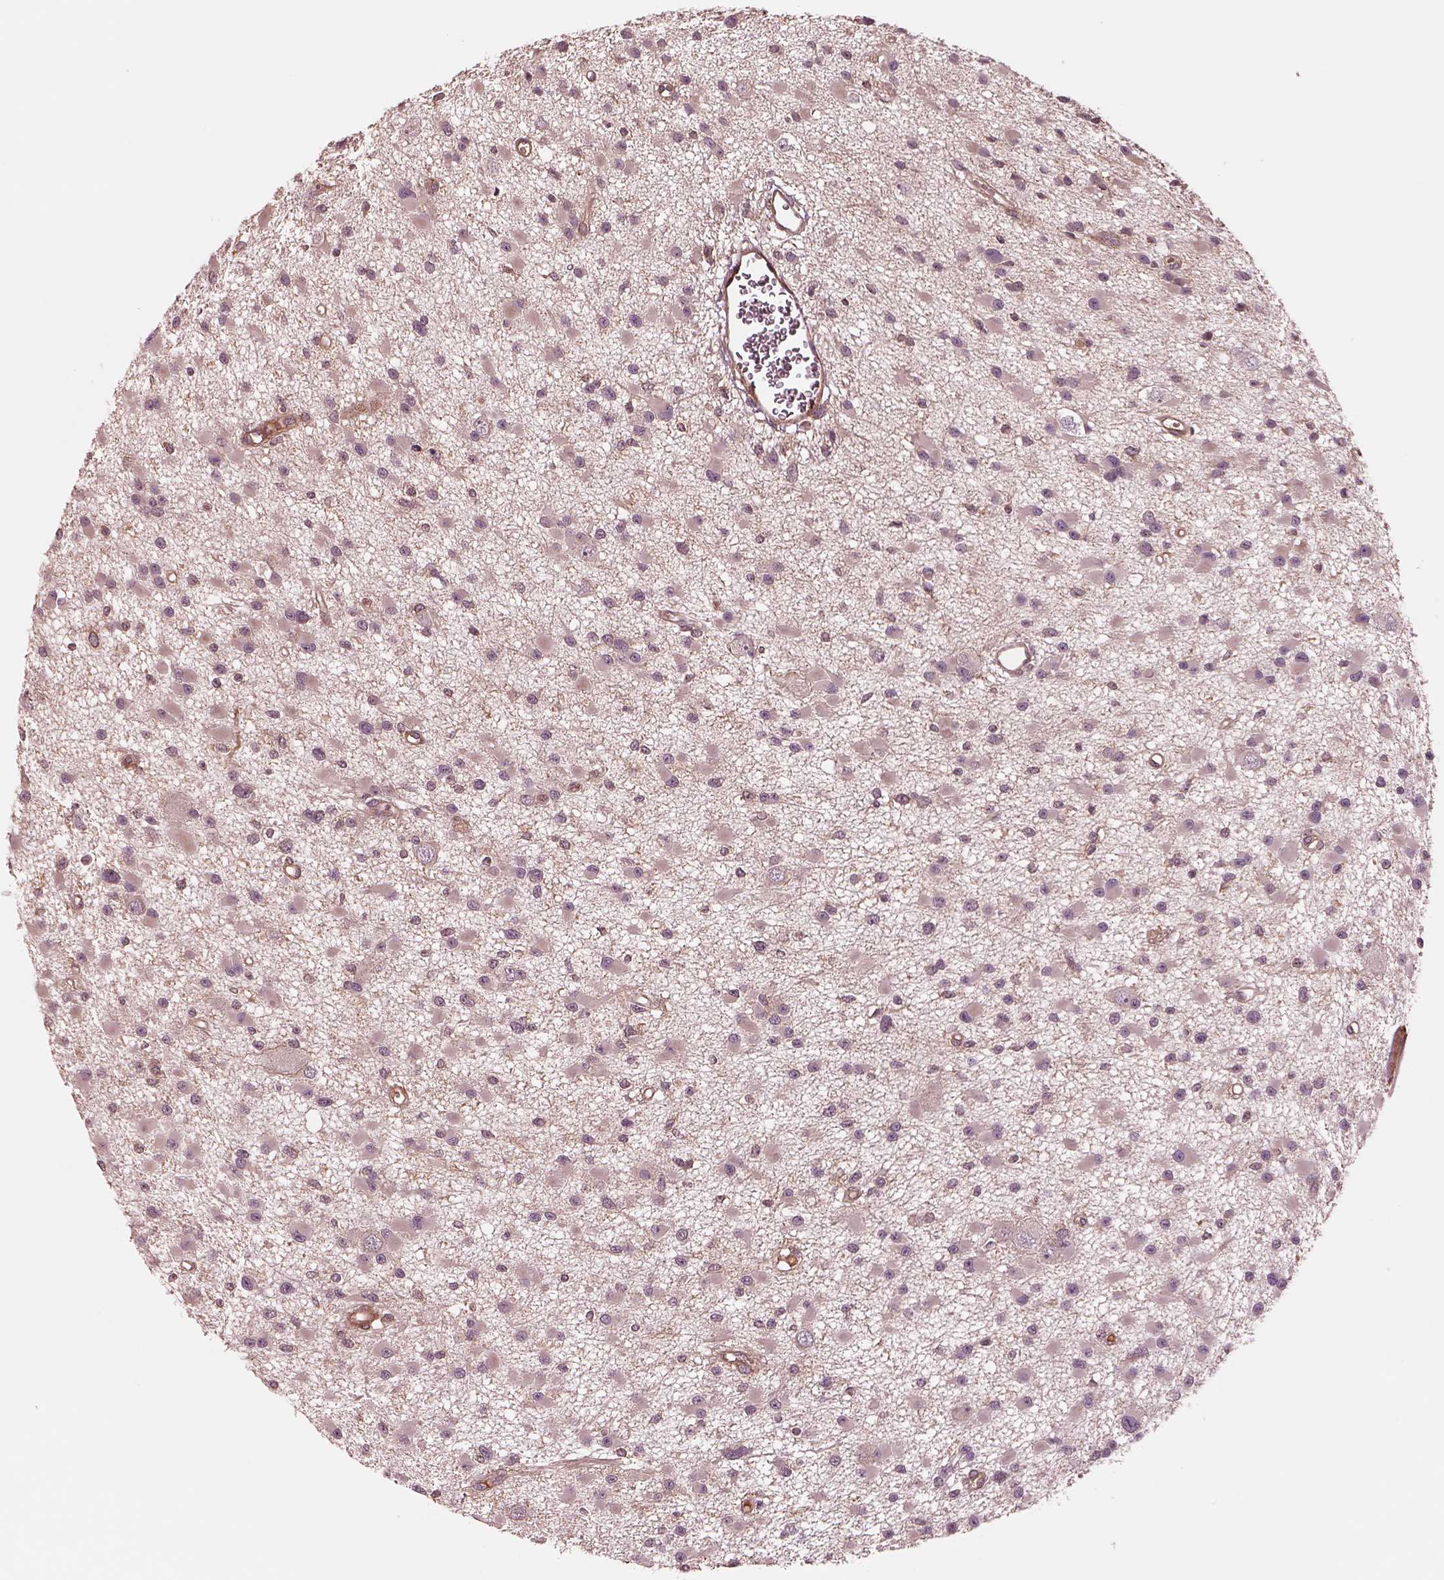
{"staining": {"intensity": "negative", "quantity": "none", "location": "none"}, "tissue": "glioma", "cell_type": "Tumor cells", "image_type": "cancer", "snomed": [{"axis": "morphology", "description": "Glioma, malignant, High grade"}, {"axis": "topography", "description": "Brain"}], "caption": "Immunohistochemistry histopathology image of neoplastic tissue: human glioma stained with DAB displays no significant protein expression in tumor cells. (DAB IHC with hematoxylin counter stain).", "gene": "ASCC2", "patient": {"sex": "male", "age": 54}}